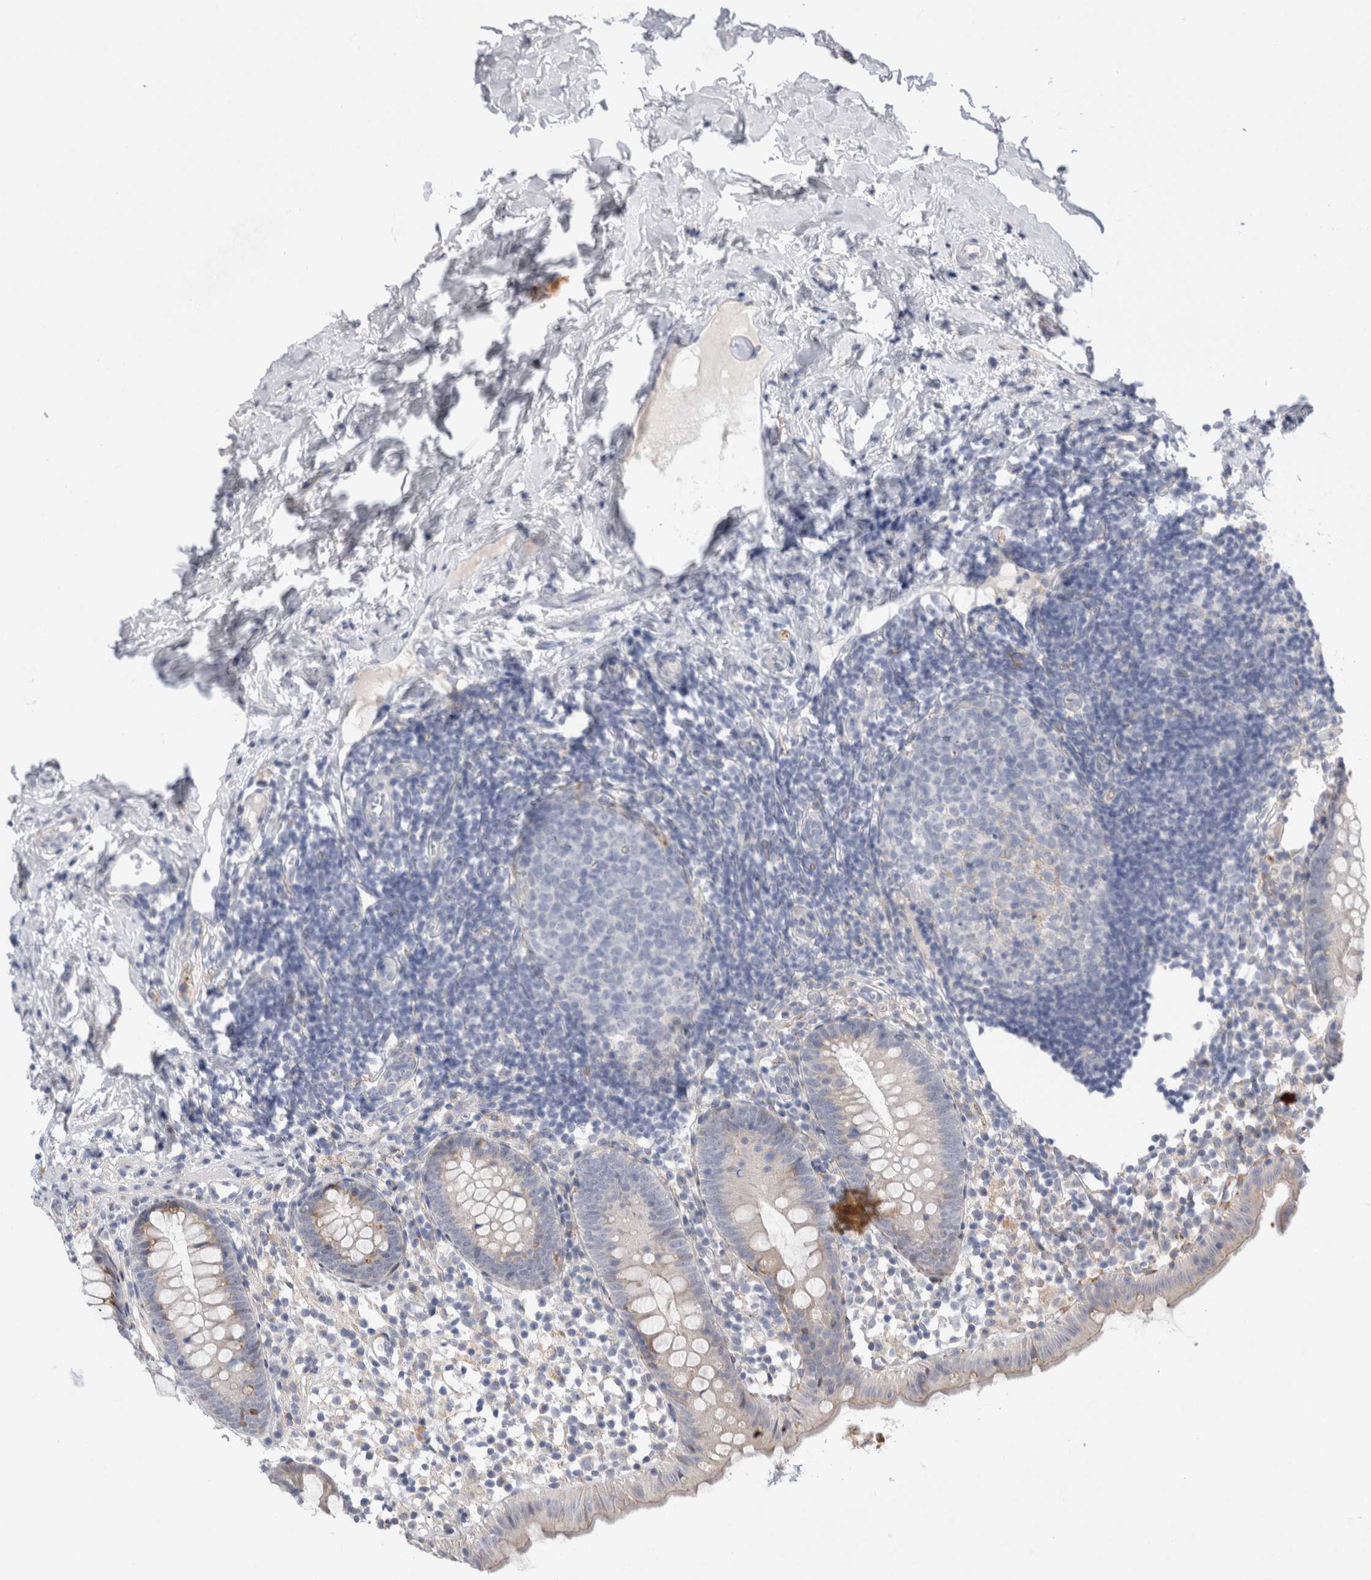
{"staining": {"intensity": "moderate", "quantity": "<25%", "location": "cytoplasmic/membranous"}, "tissue": "appendix", "cell_type": "Glandular cells", "image_type": "normal", "snomed": [{"axis": "morphology", "description": "Normal tissue, NOS"}, {"axis": "topography", "description": "Appendix"}], "caption": "DAB immunohistochemical staining of unremarkable appendix shows moderate cytoplasmic/membranous protein staining in about <25% of glandular cells. (DAB IHC, brown staining for protein, blue staining for nuclei).", "gene": "TRMT9B", "patient": {"sex": "female", "age": 20}}